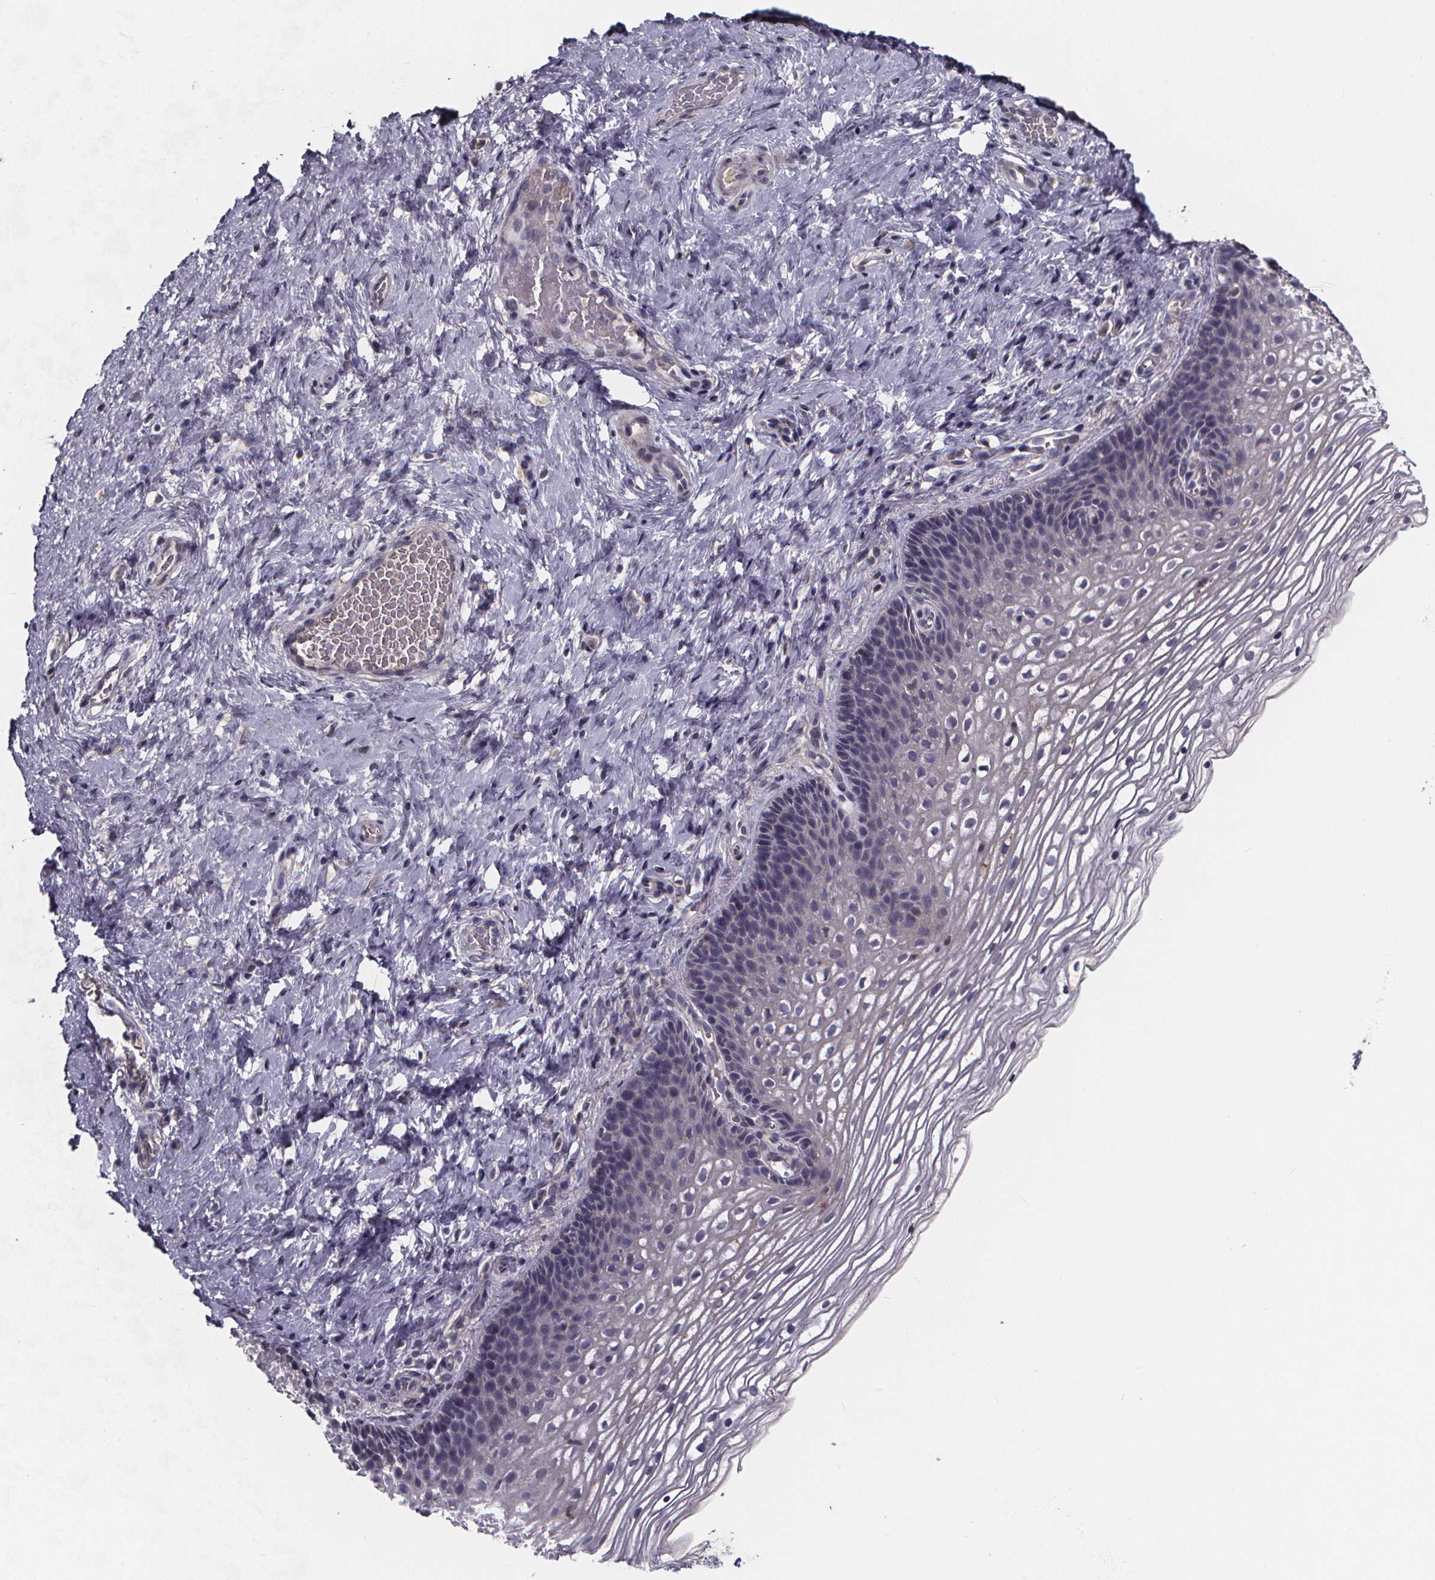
{"staining": {"intensity": "negative", "quantity": "none", "location": "none"}, "tissue": "cervix", "cell_type": "Glandular cells", "image_type": "normal", "snomed": [{"axis": "morphology", "description": "Normal tissue, NOS"}, {"axis": "topography", "description": "Cervix"}], "caption": "Cervix stained for a protein using immunohistochemistry (IHC) demonstrates no staining glandular cells.", "gene": "AGT", "patient": {"sex": "female", "age": 34}}